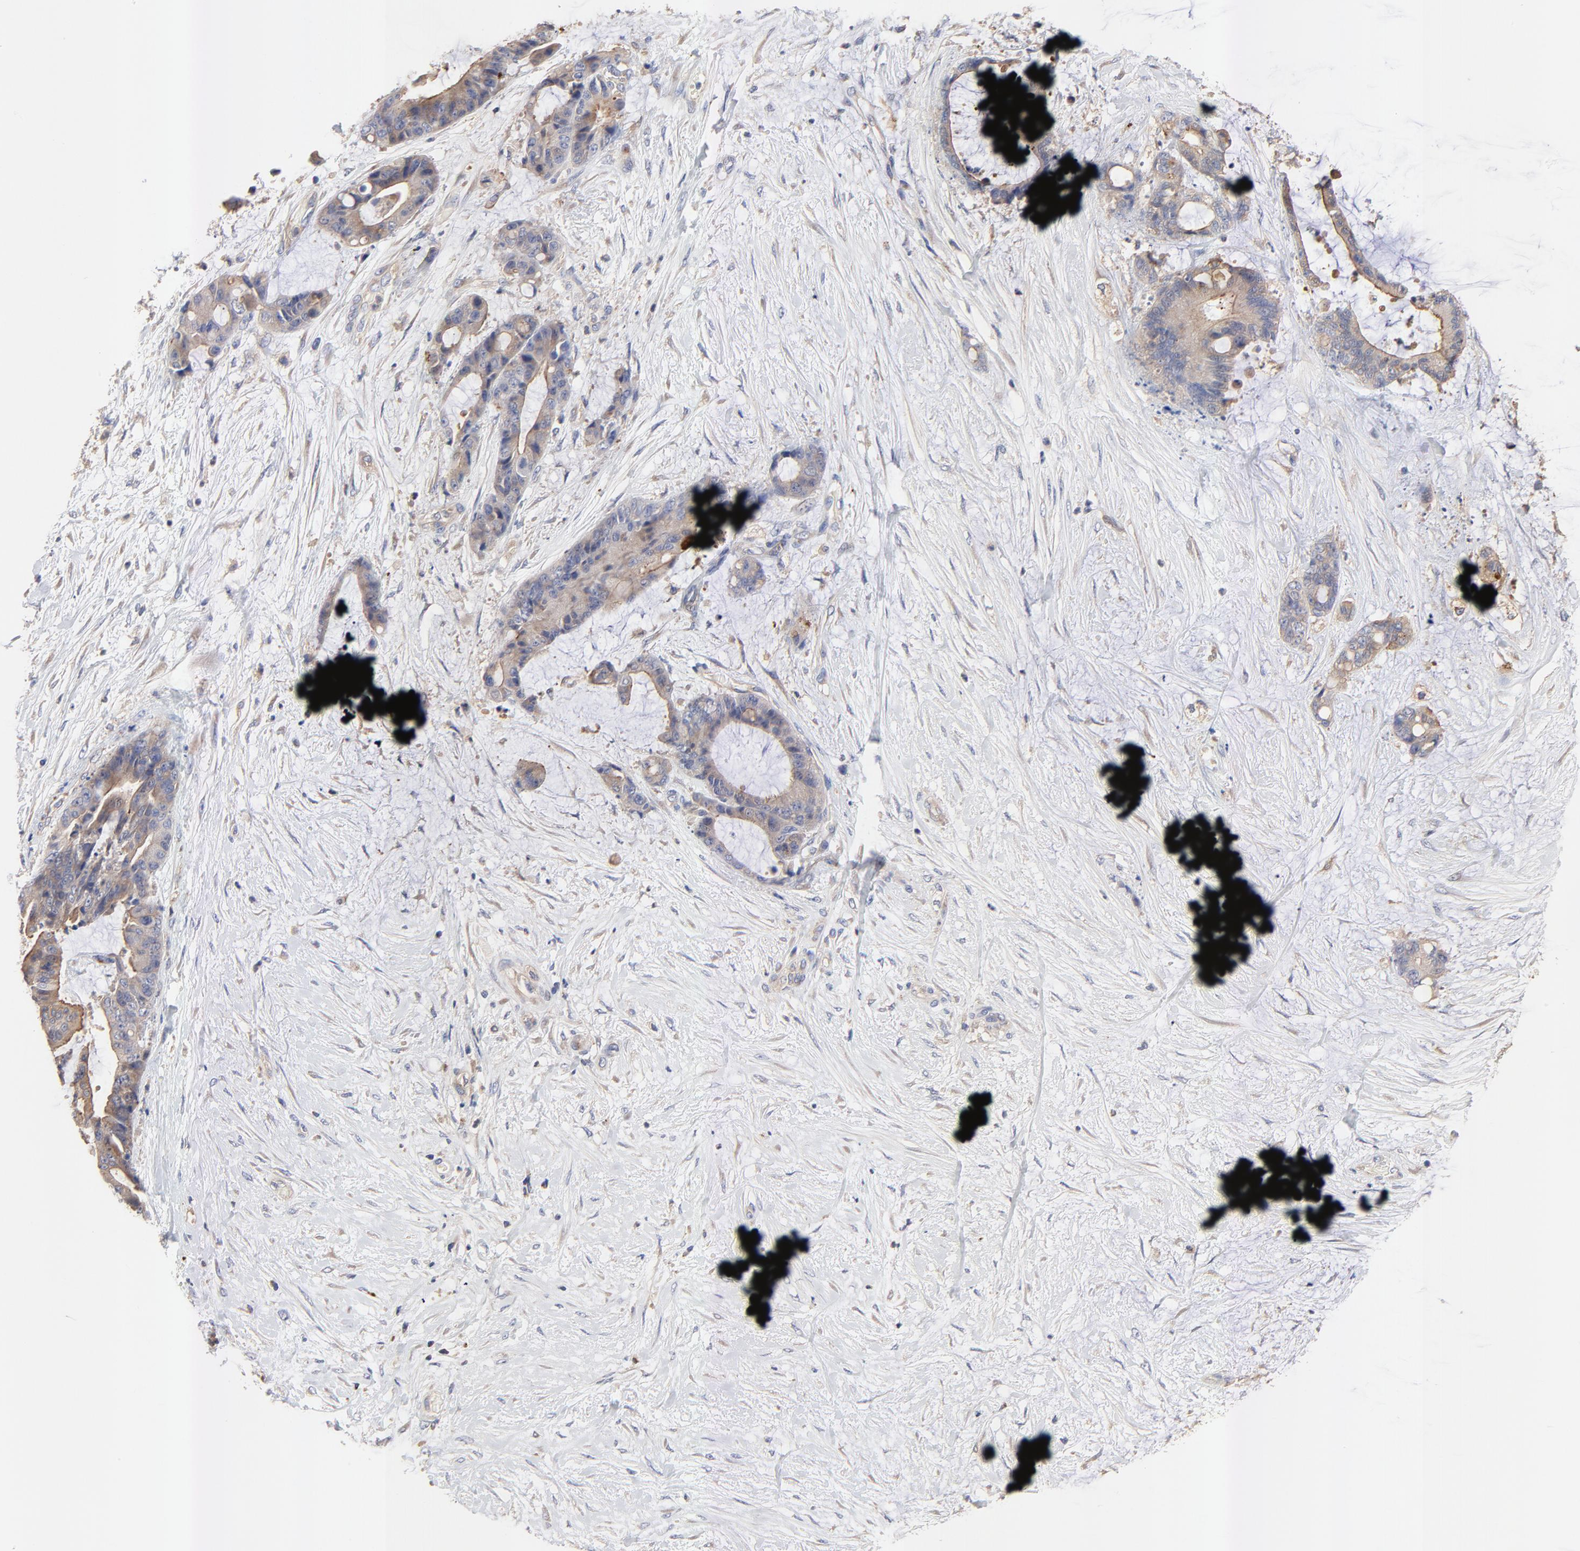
{"staining": {"intensity": "moderate", "quantity": ">75%", "location": "cytoplasmic/membranous"}, "tissue": "liver cancer", "cell_type": "Tumor cells", "image_type": "cancer", "snomed": [{"axis": "morphology", "description": "Cholangiocarcinoma"}, {"axis": "topography", "description": "Liver"}], "caption": "This is an image of IHC staining of liver cancer (cholangiocarcinoma), which shows moderate staining in the cytoplasmic/membranous of tumor cells.", "gene": "FBXL2", "patient": {"sex": "female", "age": 73}}